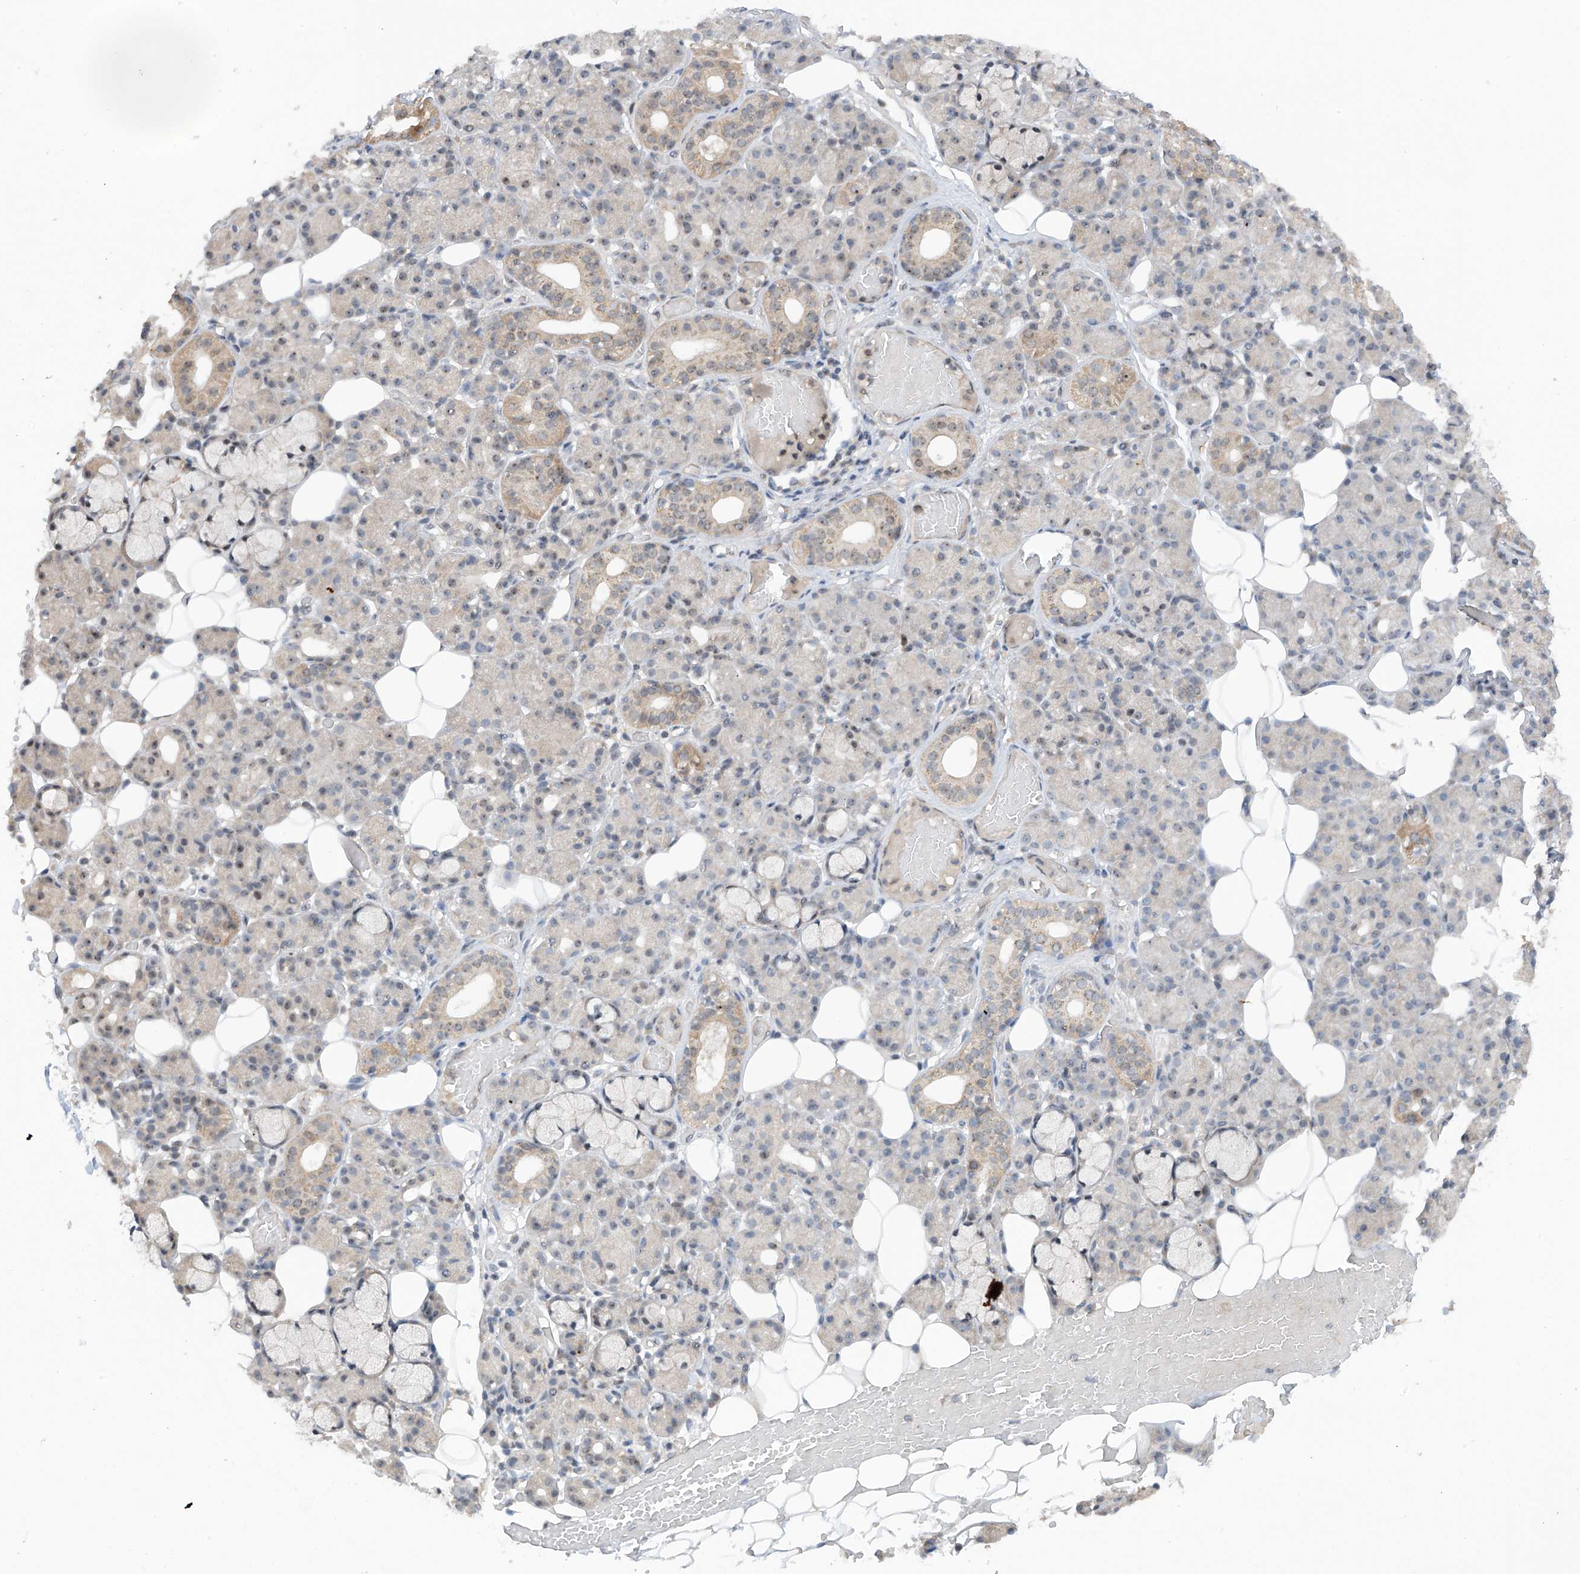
{"staining": {"intensity": "weak", "quantity": "<25%", "location": "cytoplasmic/membranous"}, "tissue": "salivary gland", "cell_type": "Glandular cells", "image_type": "normal", "snomed": [{"axis": "morphology", "description": "Normal tissue, NOS"}, {"axis": "topography", "description": "Salivary gland"}], "caption": "An immunohistochemistry (IHC) image of normal salivary gland is shown. There is no staining in glandular cells of salivary gland.", "gene": "C1orf131", "patient": {"sex": "male", "age": 63}}